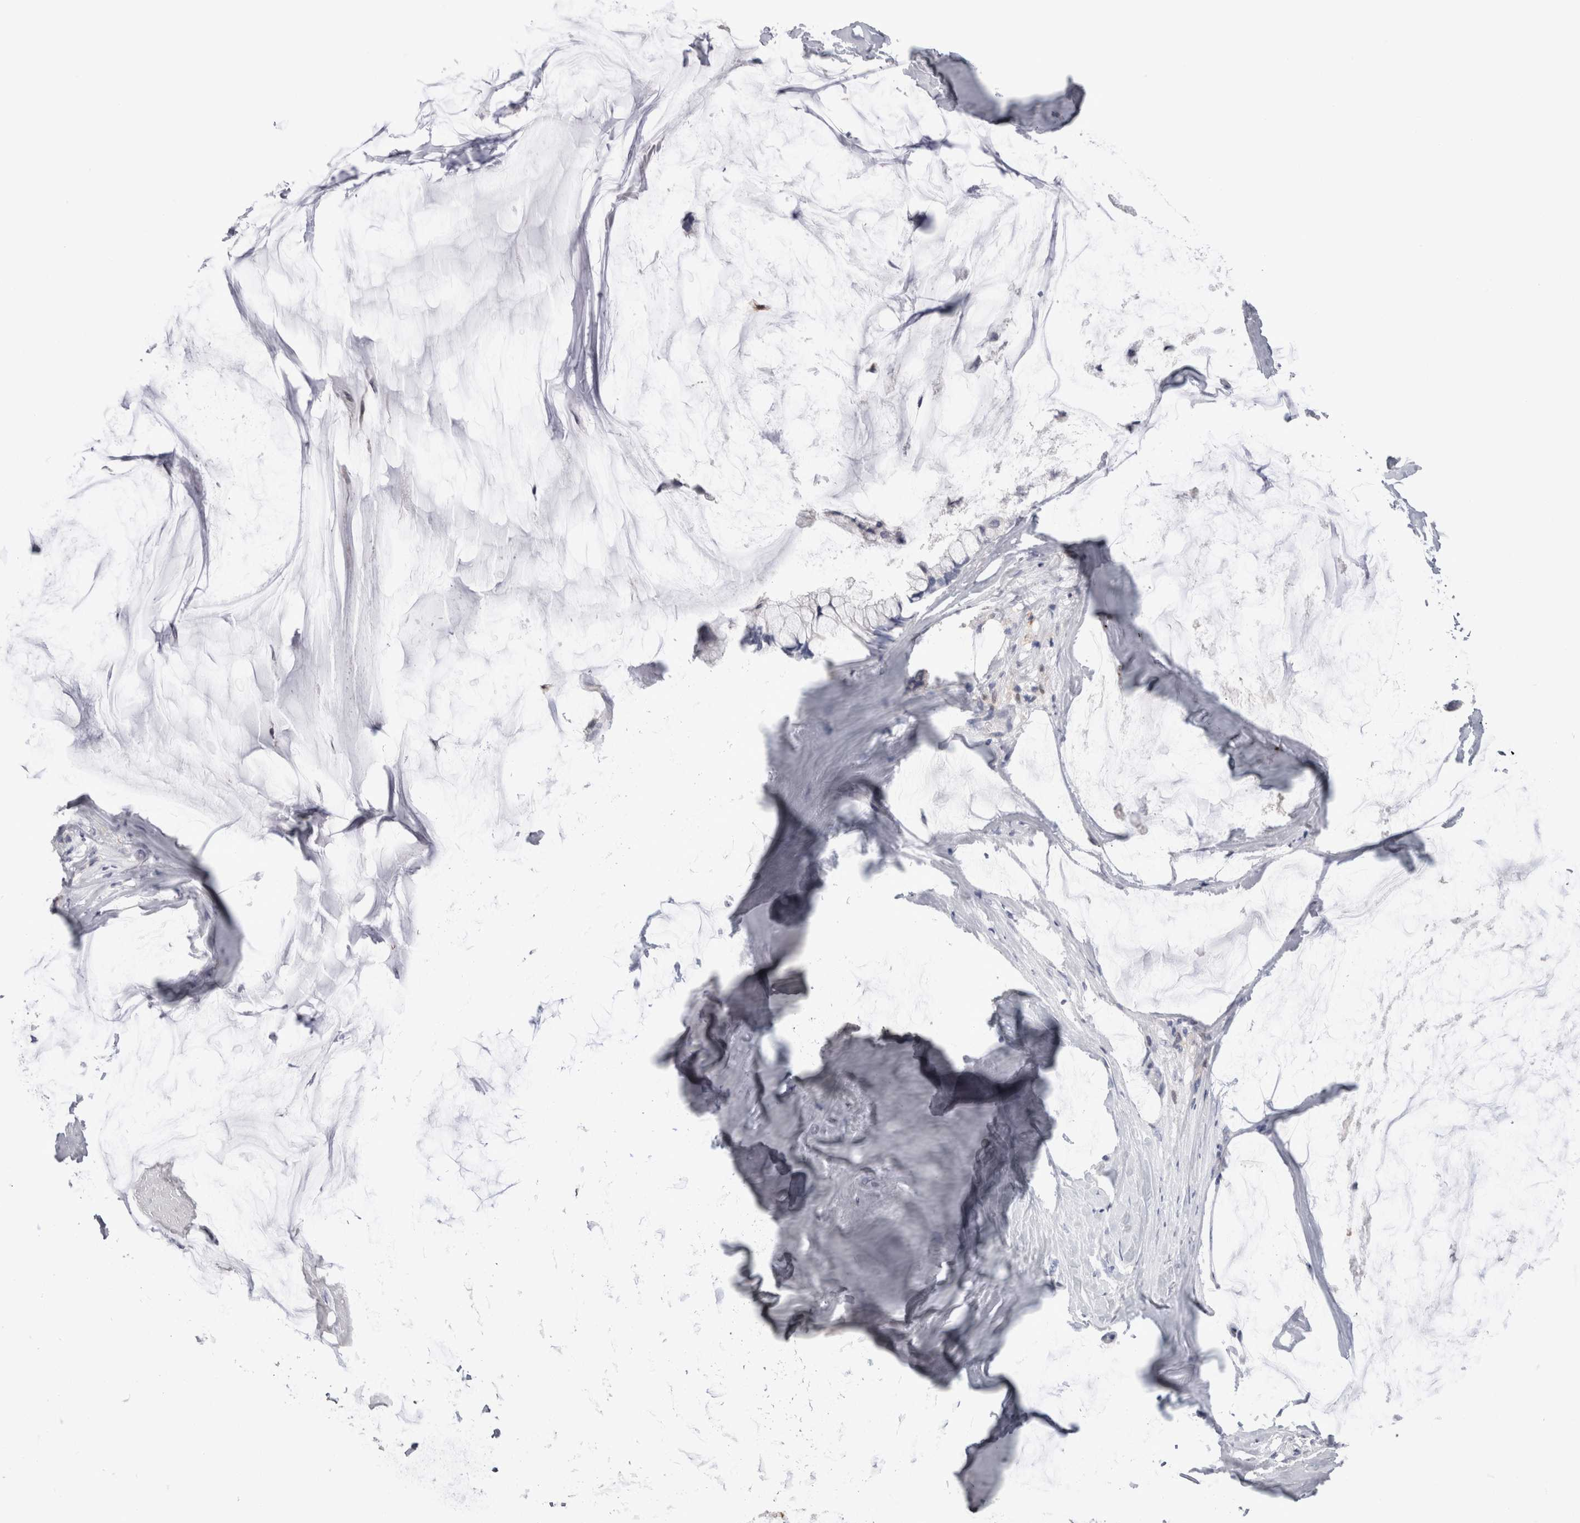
{"staining": {"intensity": "negative", "quantity": "none", "location": "none"}, "tissue": "ovarian cancer", "cell_type": "Tumor cells", "image_type": "cancer", "snomed": [{"axis": "morphology", "description": "Cystadenocarcinoma, mucinous, NOS"}, {"axis": "topography", "description": "Ovary"}], "caption": "The image demonstrates no significant expression in tumor cells of mucinous cystadenocarcinoma (ovarian).", "gene": "SUCNR1", "patient": {"sex": "female", "age": 39}}